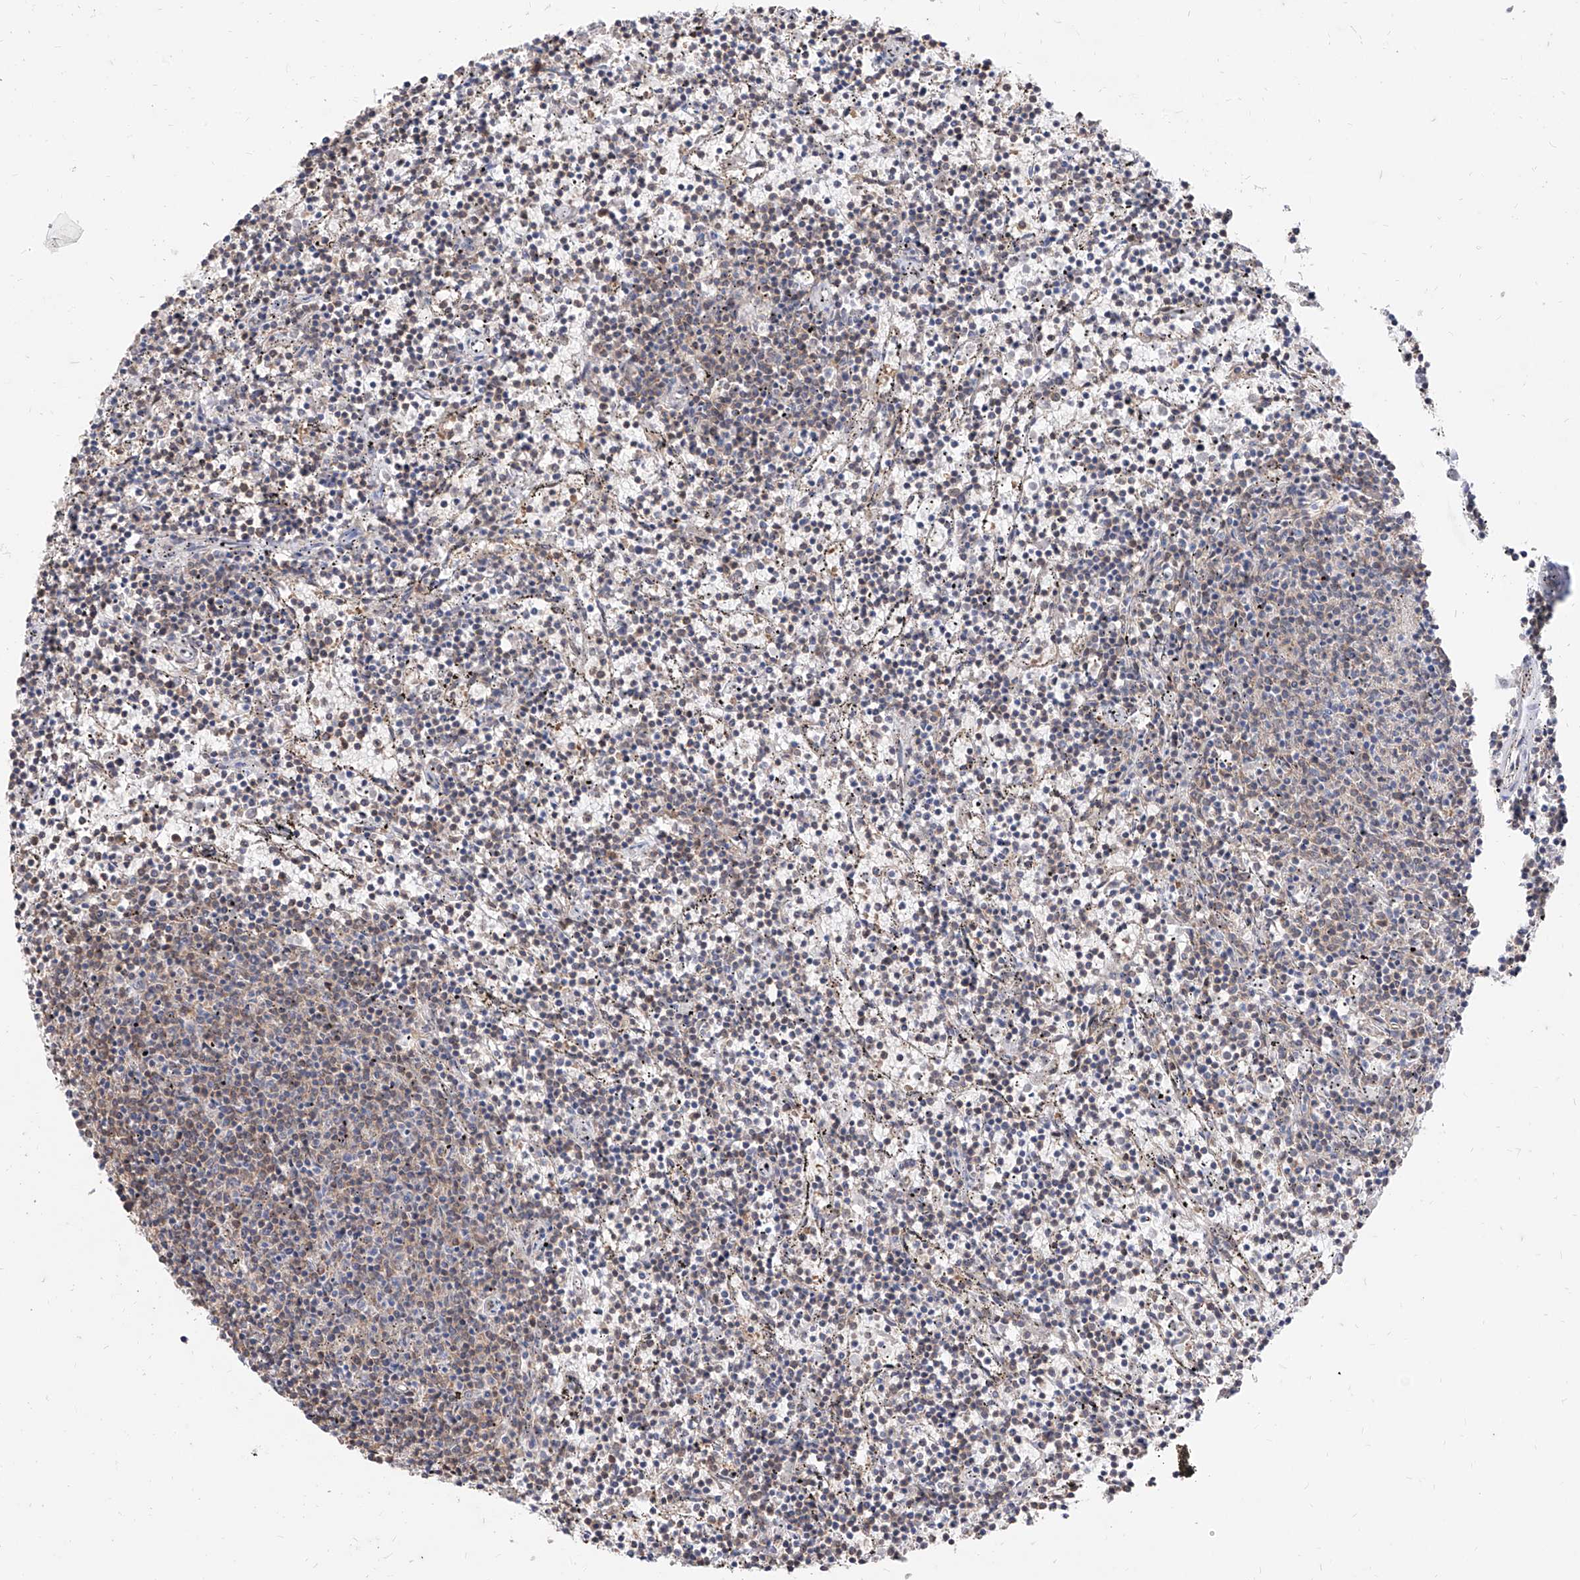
{"staining": {"intensity": "negative", "quantity": "none", "location": "none"}, "tissue": "lymphoma", "cell_type": "Tumor cells", "image_type": "cancer", "snomed": [{"axis": "morphology", "description": "Malignant lymphoma, non-Hodgkin's type, Low grade"}, {"axis": "topography", "description": "Spleen"}], "caption": "Protein analysis of malignant lymphoma, non-Hodgkin's type (low-grade) displays no significant positivity in tumor cells. (Immunohistochemistry (ihc), brightfield microscopy, high magnification).", "gene": "C8orf82", "patient": {"sex": "female", "age": 50}}